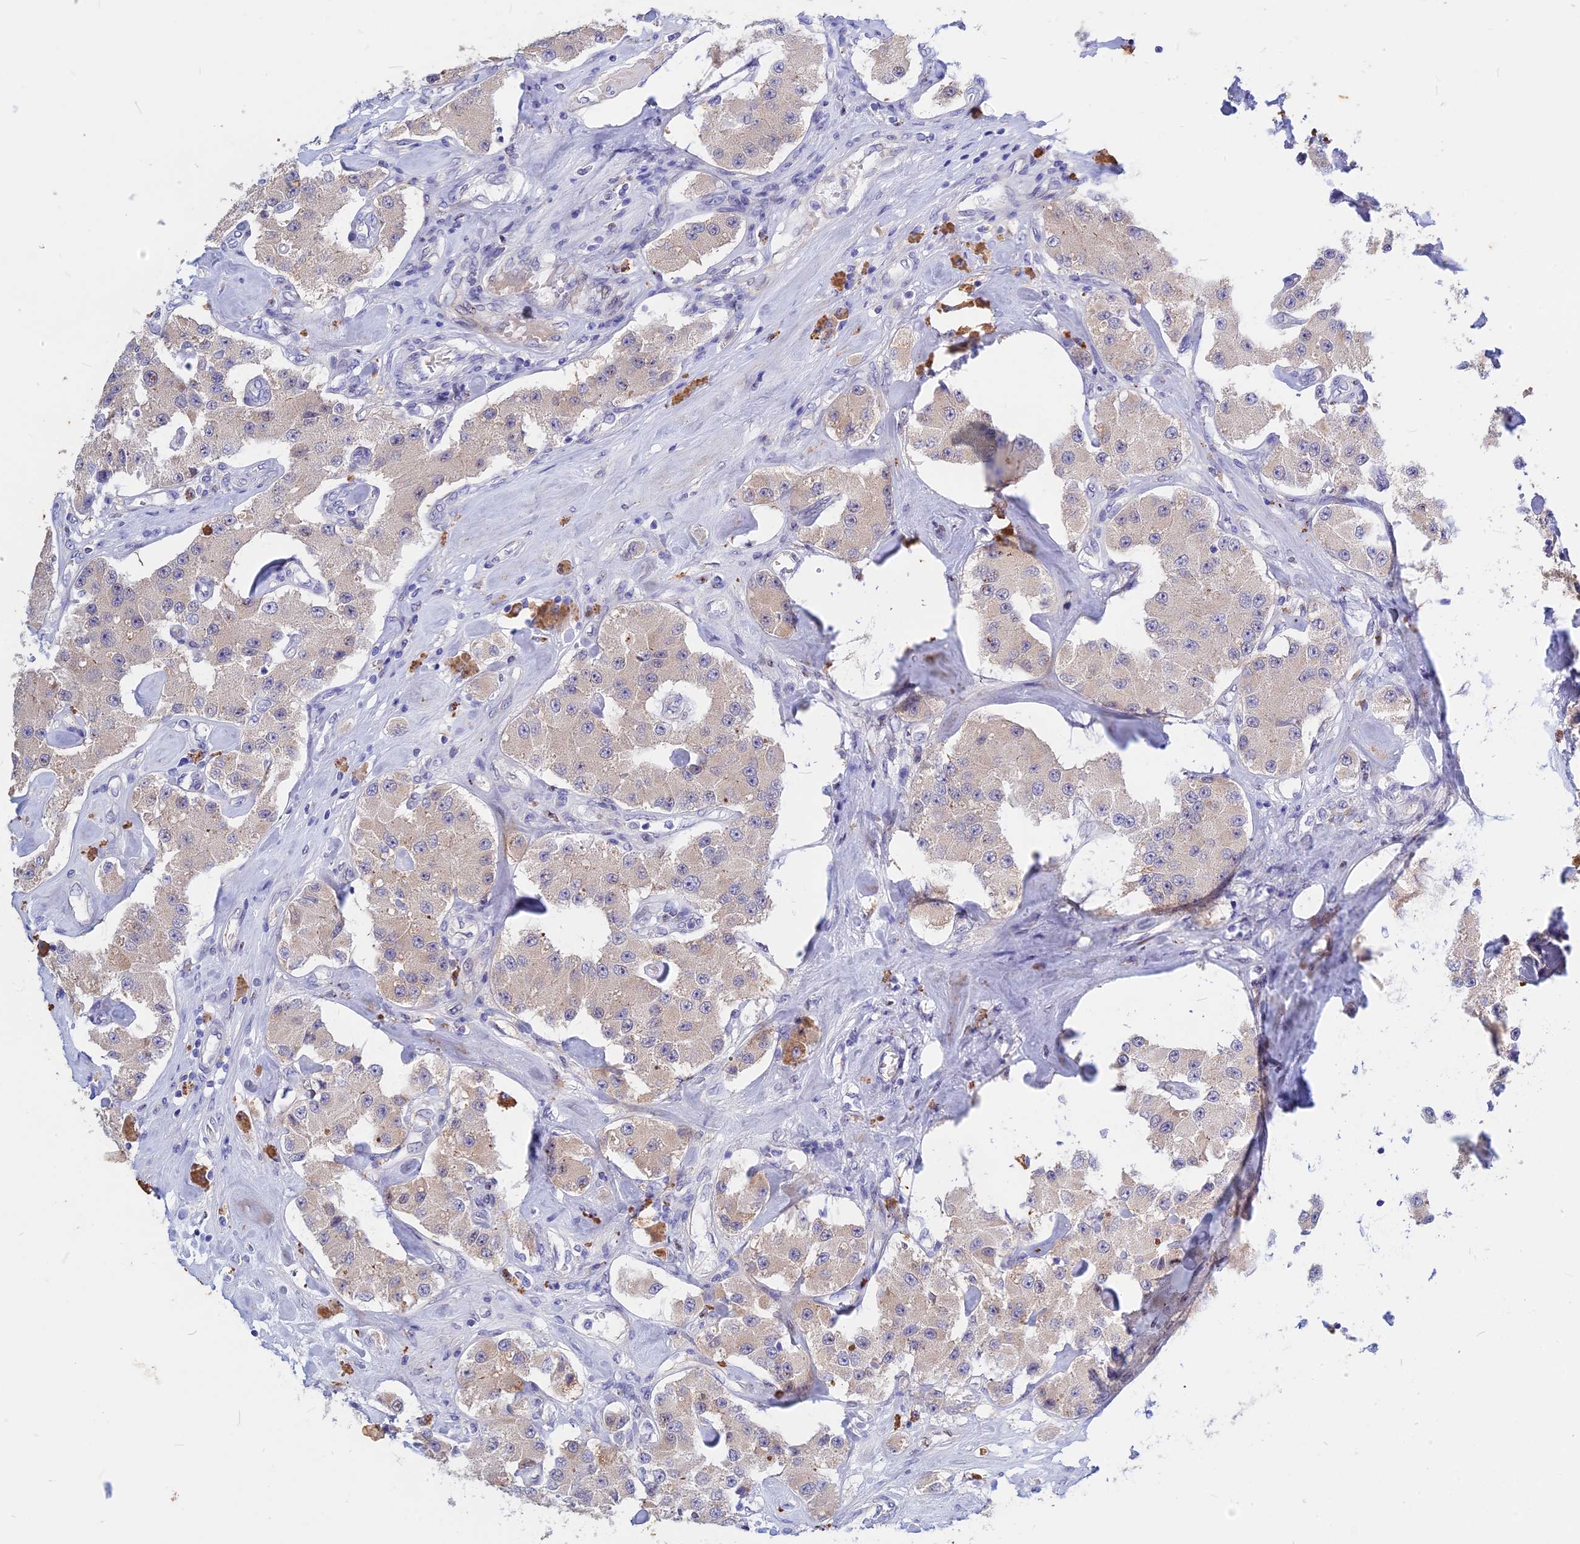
{"staining": {"intensity": "negative", "quantity": "none", "location": "none"}, "tissue": "carcinoid", "cell_type": "Tumor cells", "image_type": "cancer", "snomed": [{"axis": "morphology", "description": "Carcinoid, malignant, NOS"}, {"axis": "topography", "description": "Pancreas"}], "caption": "Tumor cells show no significant protein staining in carcinoid (malignant).", "gene": "GK5", "patient": {"sex": "male", "age": 41}}